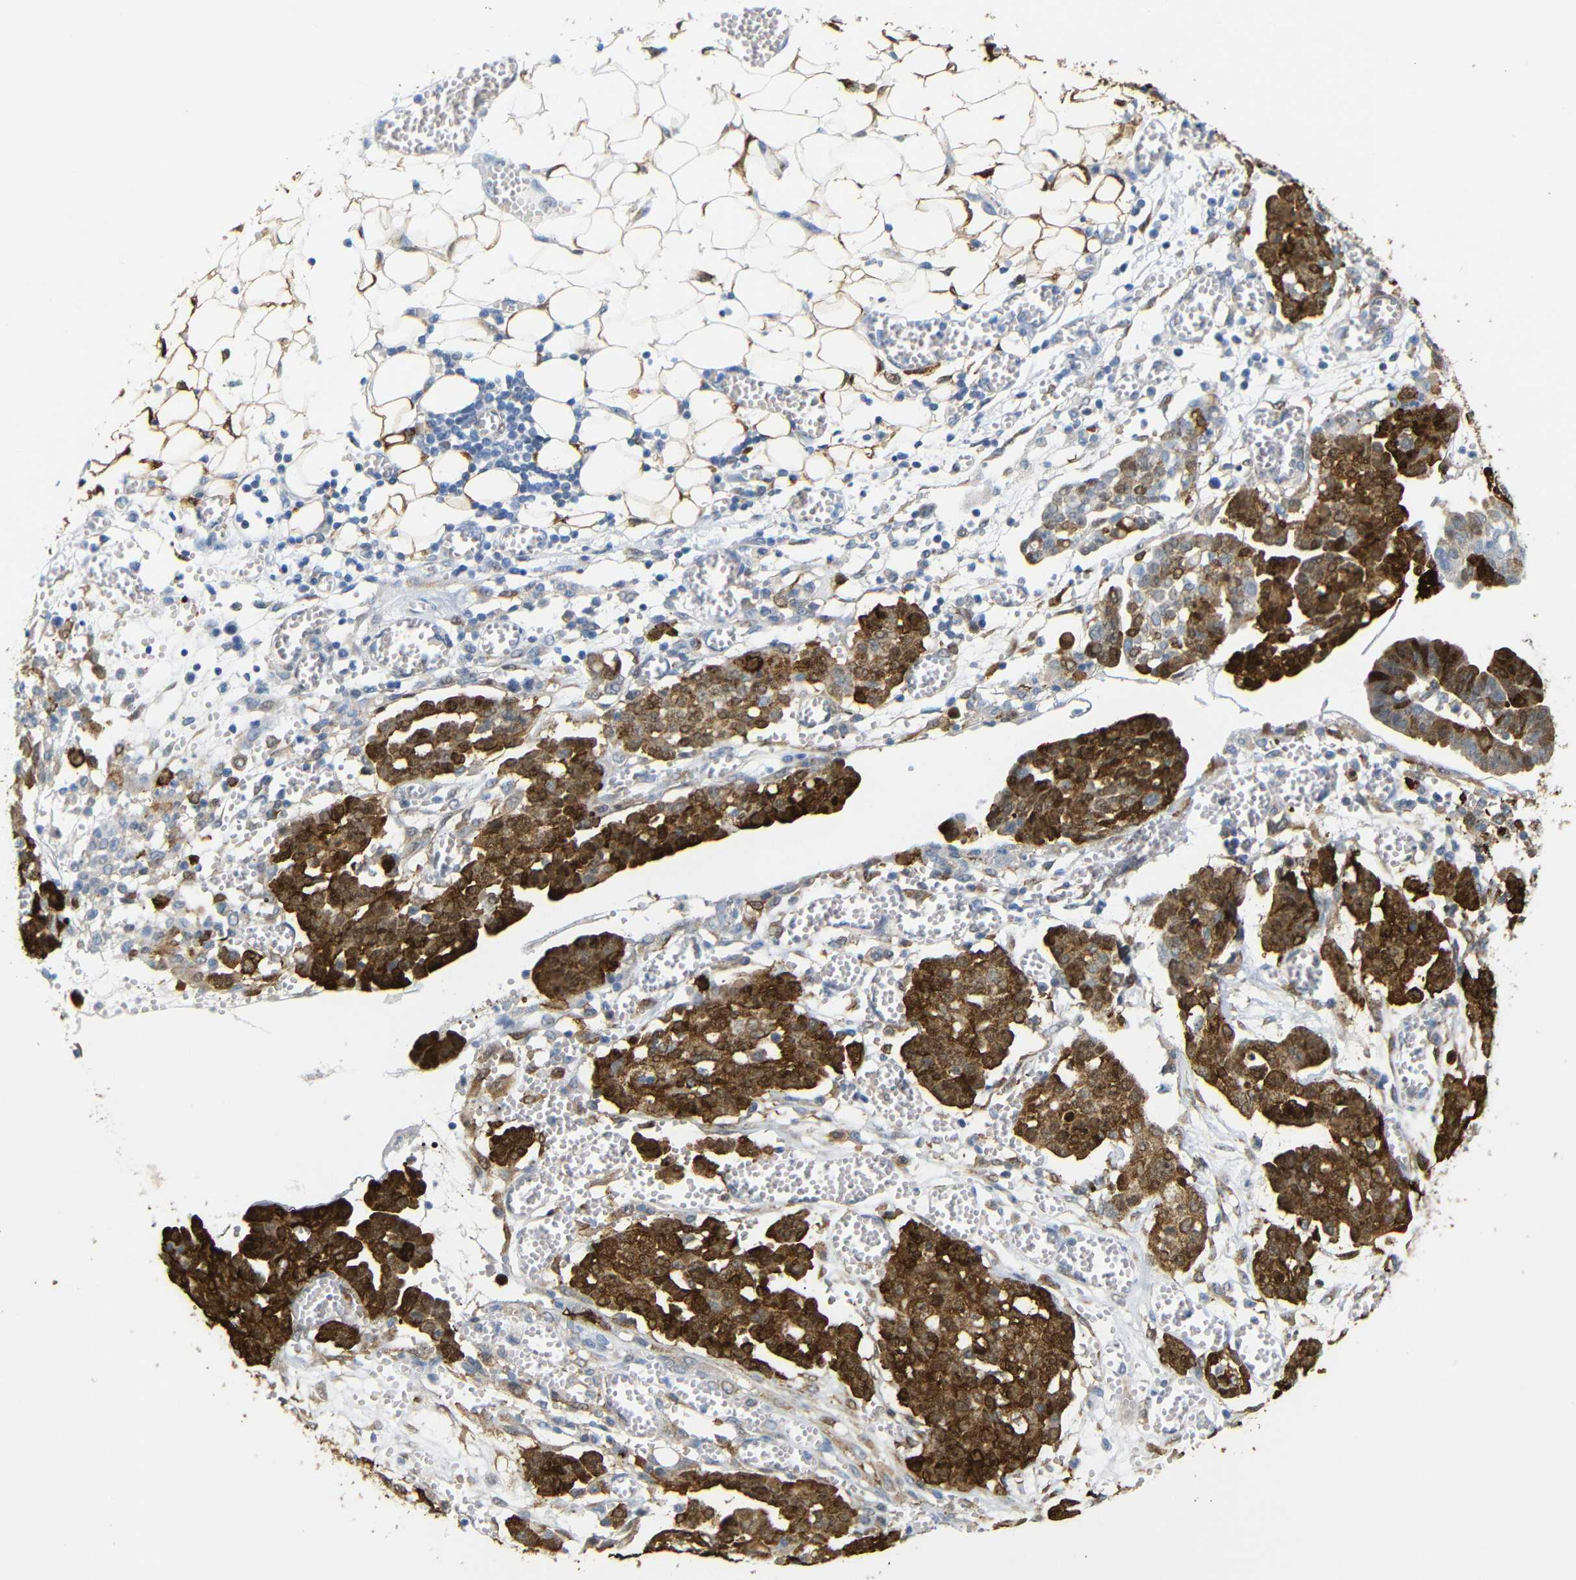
{"staining": {"intensity": "strong", "quantity": ">75%", "location": "cytoplasmic/membranous"}, "tissue": "ovarian cancer", "cell_type": "Tumor cells", "image_type": "cancer", "snomed": [{"axis": "morphology", "description": "Cystadenocarcinoma, serous, NOS"}, {"axis": "topography", "description": "Soft tissue"}, {"axis": "topography", "description": "Ovary"}], "caption": "Immunohistochemical staining of ovarian cancer (serous cystadenocarcinoma) displays strong cytoplasmic/membranous protein expression in about >75% of tumor cells. (DAB IHC, brown staining for protein, blue staining for nuclei).", "gene": "MT1A", "patient": {"sex": "female", "age": 57}}